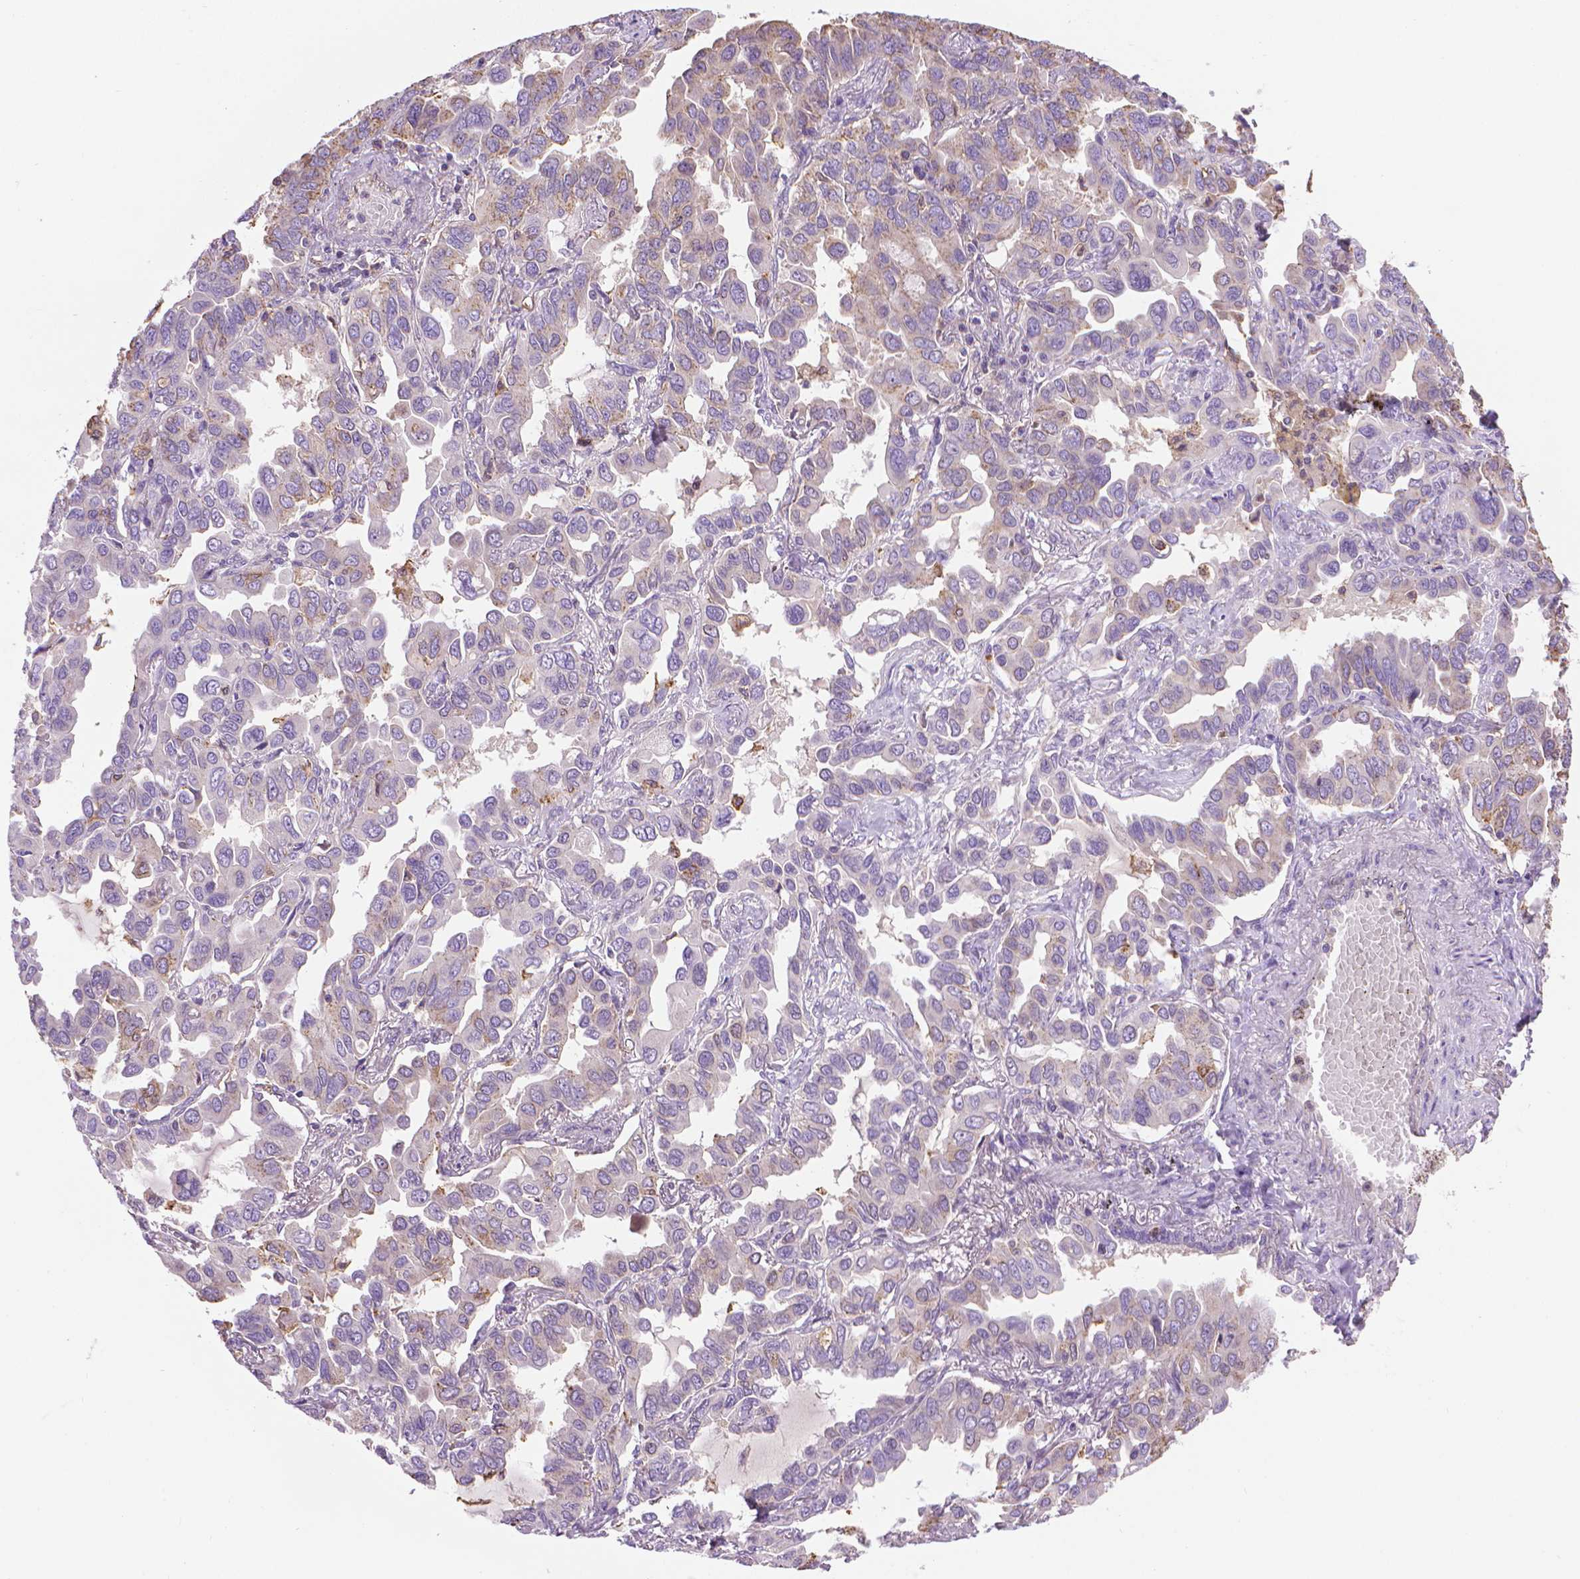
{"staining": {"intensity": "negative", "quantity": "none", "location": "none"}, "tissue": "lung cancer", "cell_type": "Tumor cells", "image_type": "cancer", "snomed": [{"axis": "morphology", "description": "Adenocarcinoma, NOS"}, {"axis": "topography", "description": "Lung"}], "caption": "Immunohistochemistry (IHC) photomicrograph of adenocarcinoma (lung) stained for a protein (brown), which reveals no expression in tumor cells.", "gene": "SLC51B", "patient": {"sex": "male", "age": 64}}